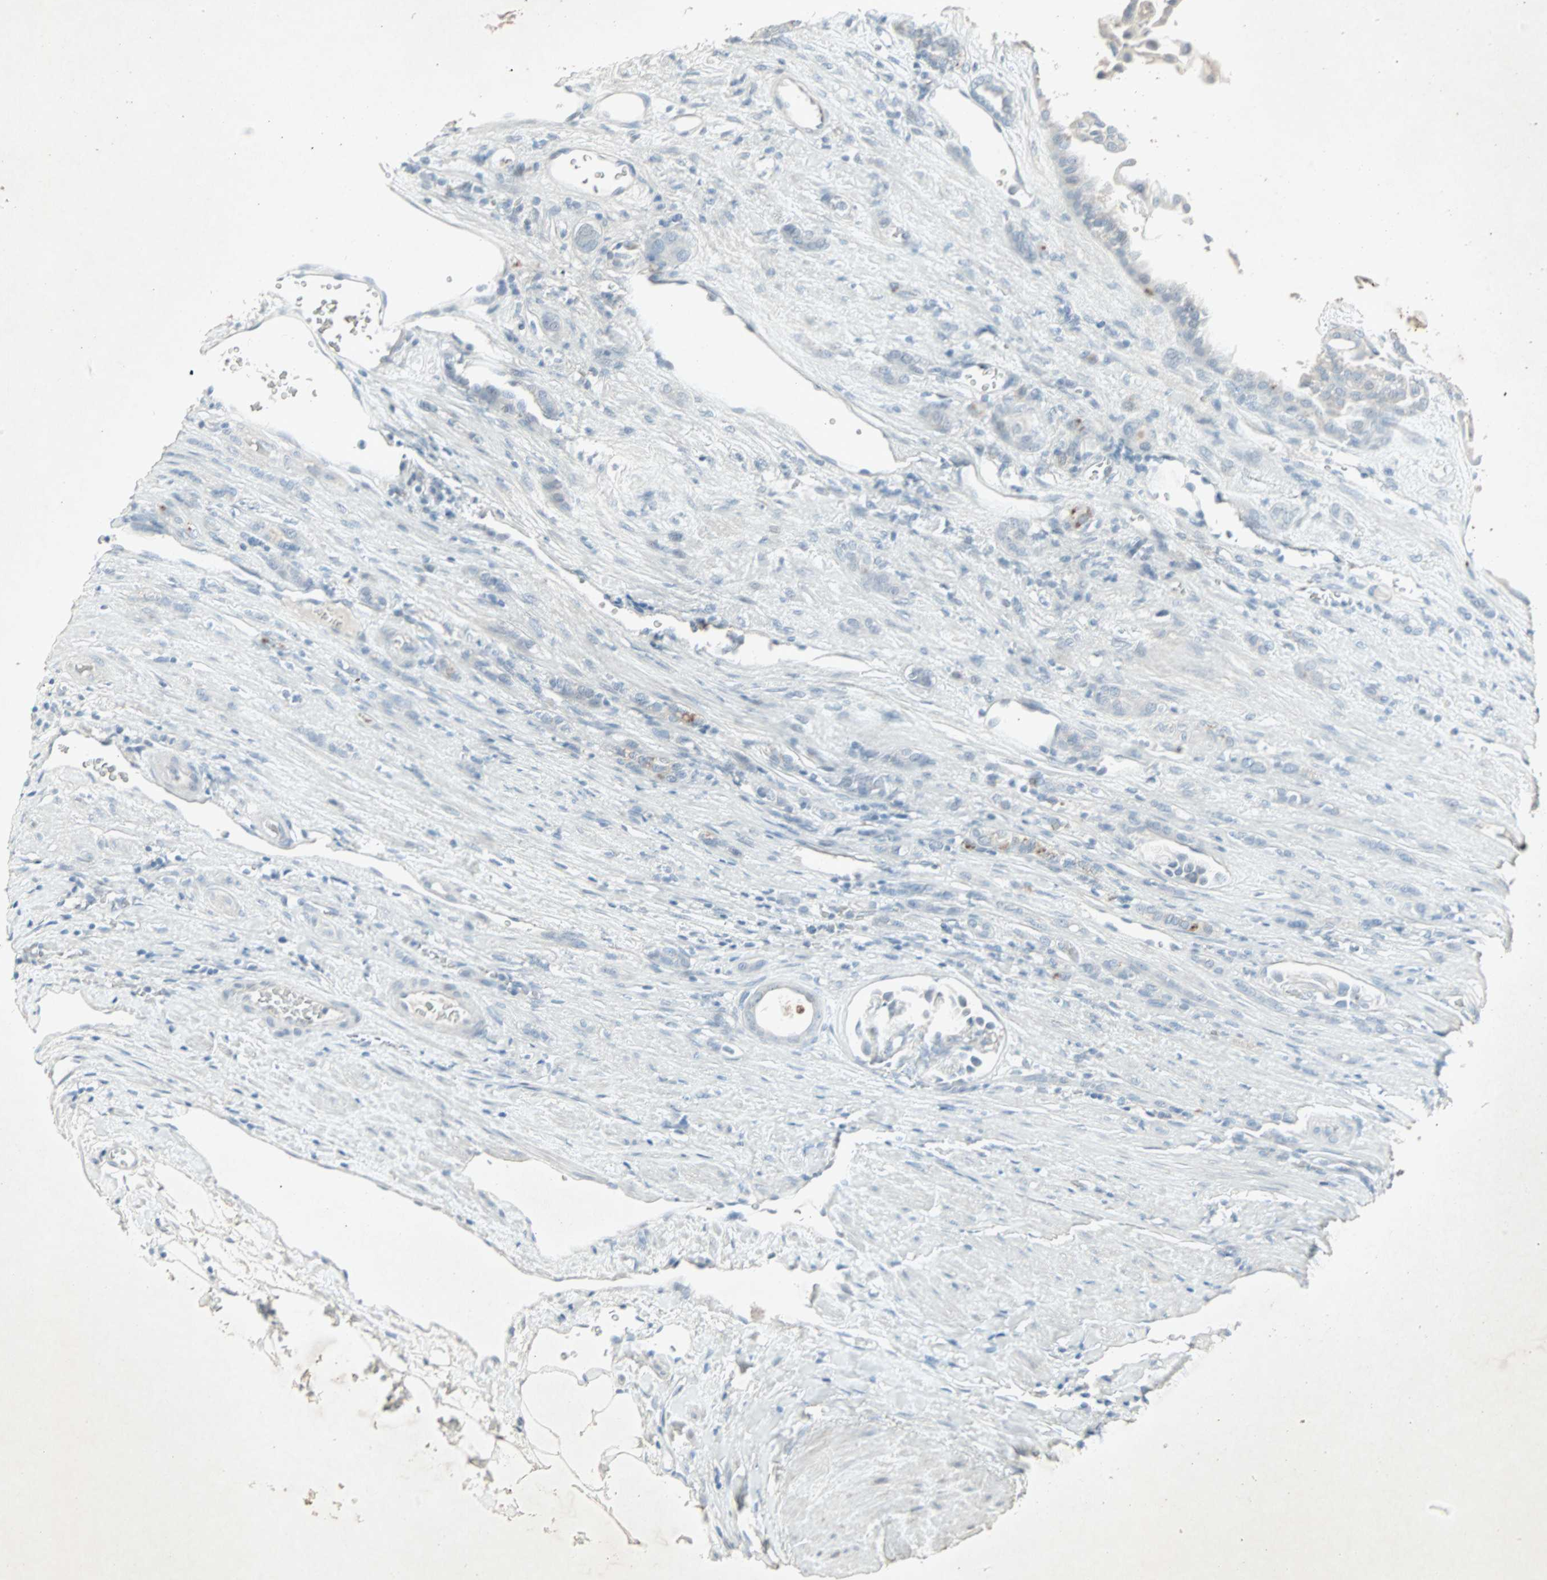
{"staining": {"intensity": "negative", "quantity": "none", "location": "none"}, "tissue": "renal cancer", "cell_type": "Tumor cells", "image_type": "cancer", "snomed": [{"axis": "morphology", "description": "Adenocarcinoma, NOS"}, {"axis": "topography", "description": "Kidney"}], "caption": "The immunohistochemistry histopathology image has no significant positivity in tumor cells of renal cancer (adenocarcinoma) tissue.", "gene": "LANCL3", "patient": {"sex": "male", "age": 63}}